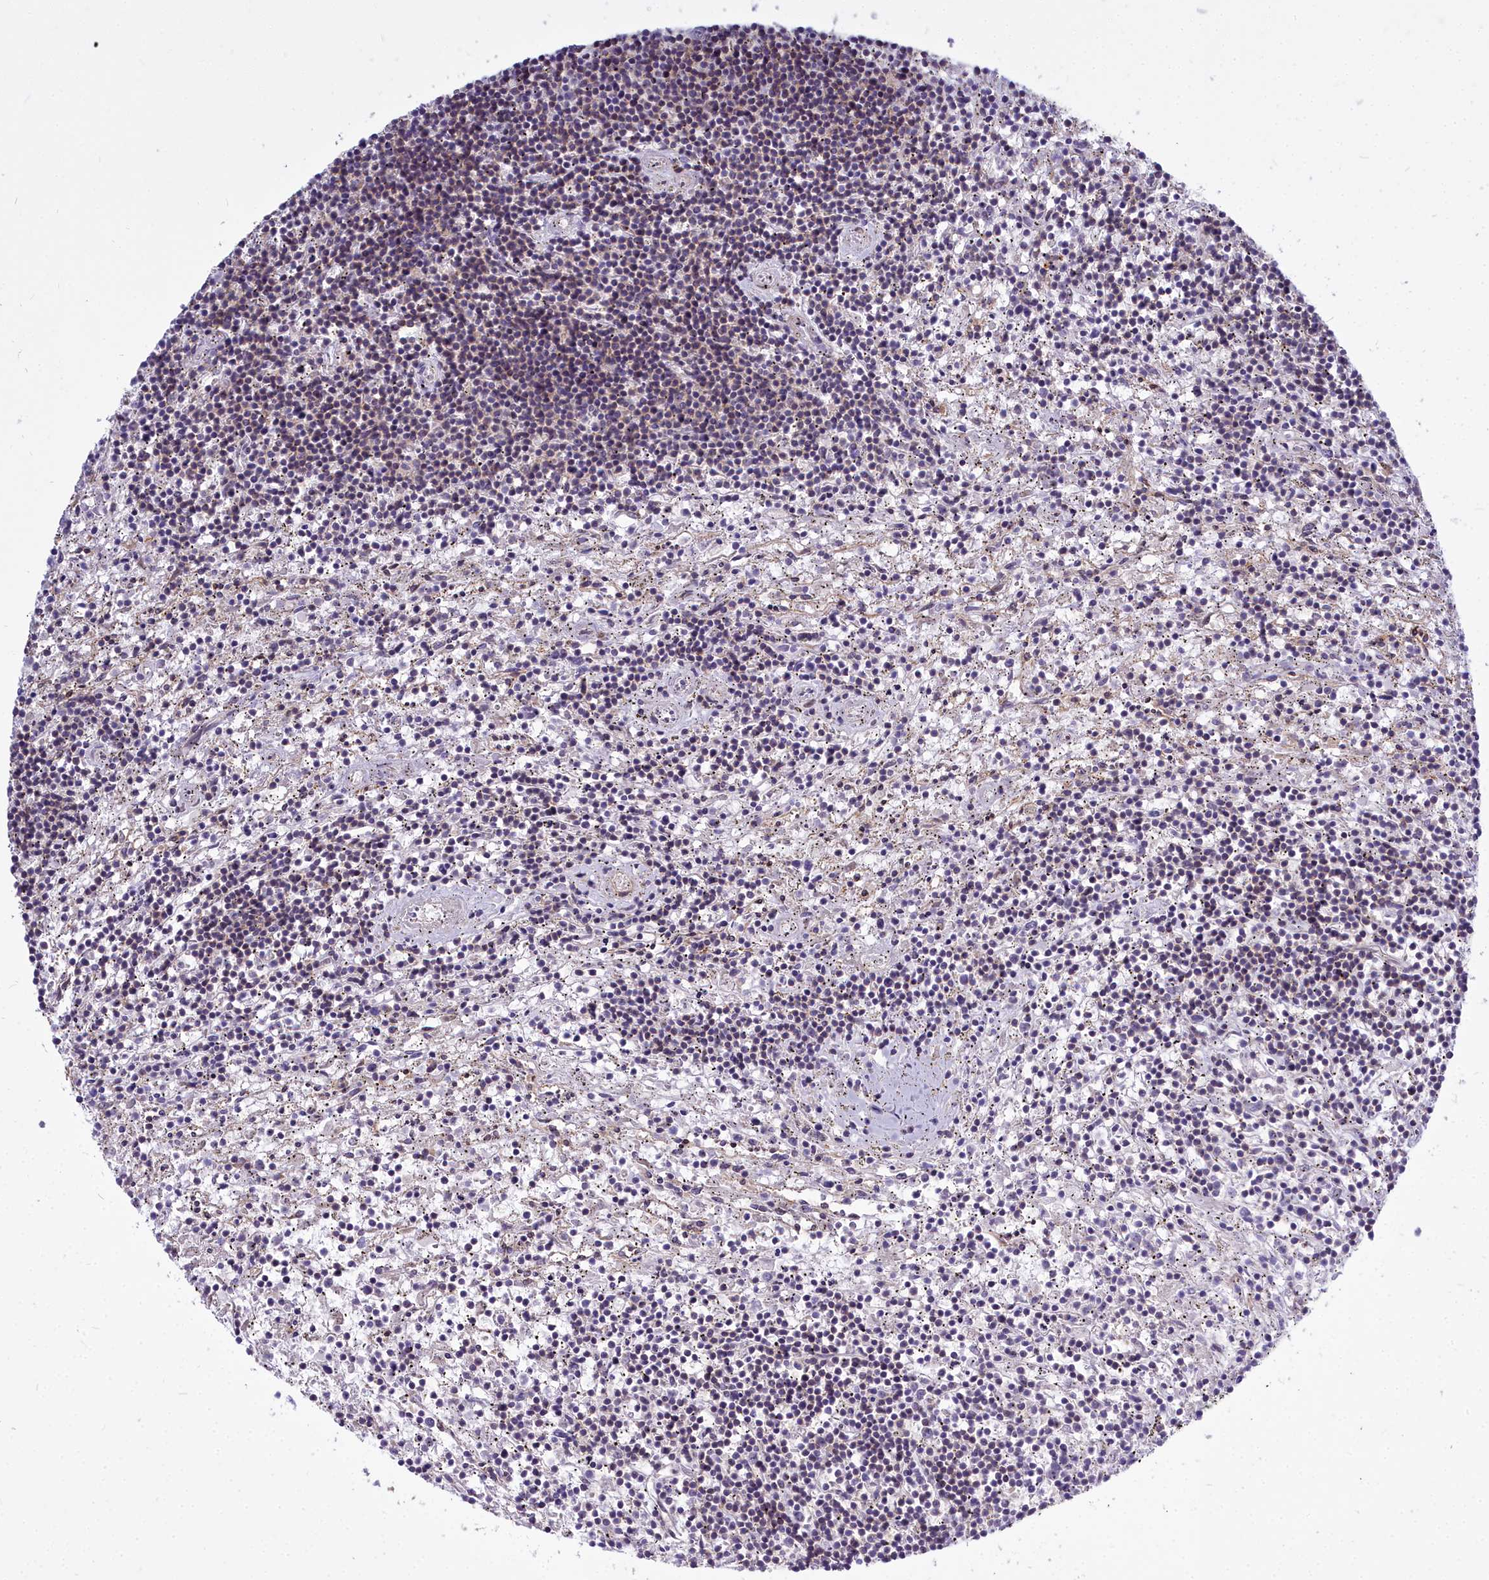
{"staining": {"intensity": "weak", "quantity": "<25%", "location": "cytoplasmic/membranous"}, "tissue": "lymphoma", "cell_type": "Tumor cells", "image_type": "cancer", "snomed": [{"axis": "morphology", "description": "Malignant lymphoma, non-Hodgkin's type, Low grade"}, {"axis": "topography", "description": "Spleen"}], "caption": "Photomicrograph shows no protein expression in tumor cells of lymphoma tissue. The staining is performed using DAB brown chromogen with nuclei counter-stained in using hematoxylin.", "gene": "ABCB8", "patient": {"sex": "male", "age": 76}}